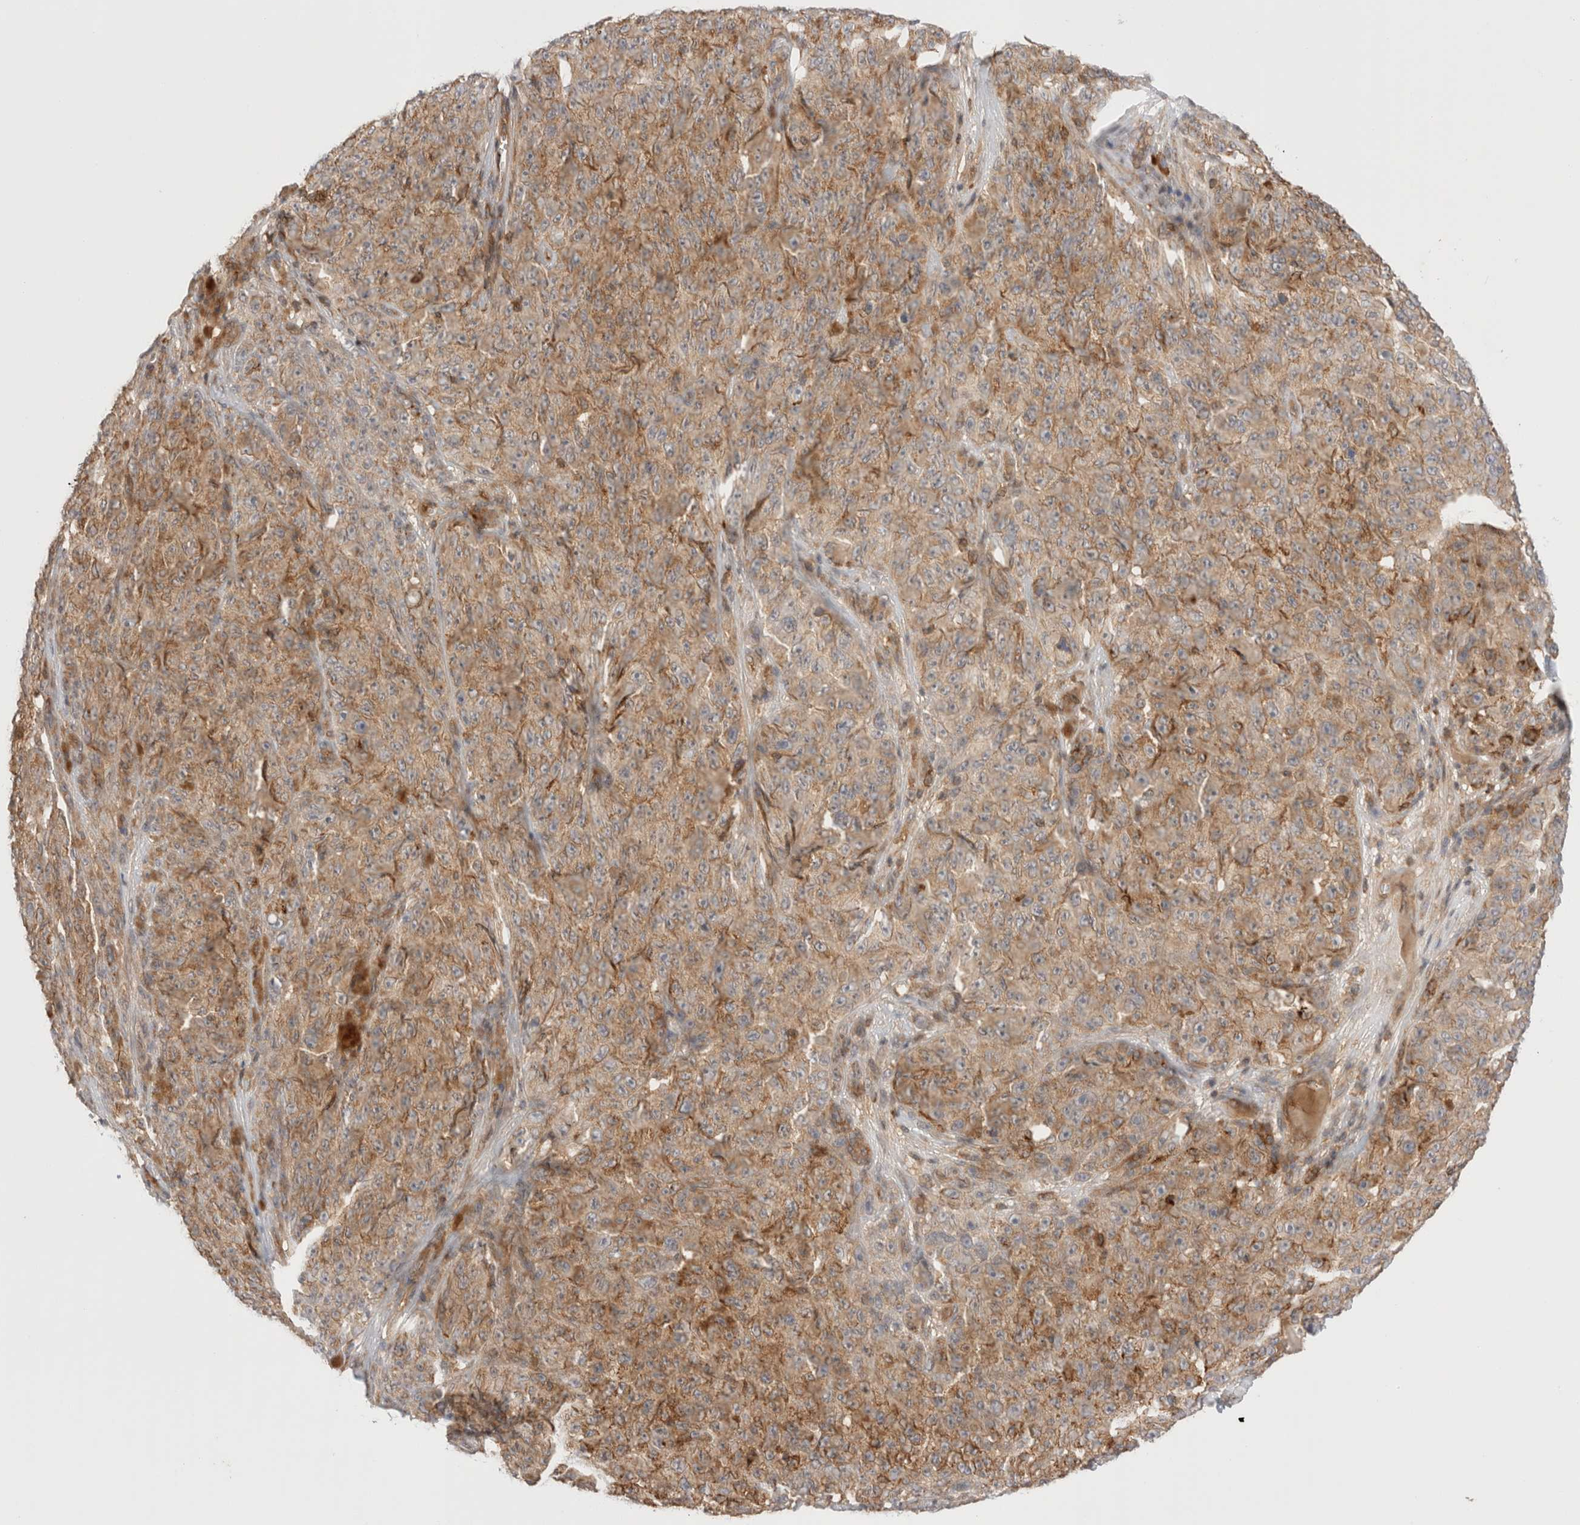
{"staining": {"intensity": "weak", "quantity": ">75%", "location": "cytoplasmic/membranous"}, "tissue": "melanoma", "cell_type": "Tumor cells", "image_type": "cancer", "snomed": [{"axis": "morphology", "description": "Malignant melanoma, NOS"}, {"axis": "topography", "description": "Skin"}], "caption": "Protein staining of melanoma tissue exhibits weak cytoplasmic/membranous positivity in approximately >75% of tumor cells. Immunohistochemistry (ihc) stains the protein in brown and the nuclei are stained blue.", "gene": "NFKB1", "patient": {"sex": "female", "age": 82}}